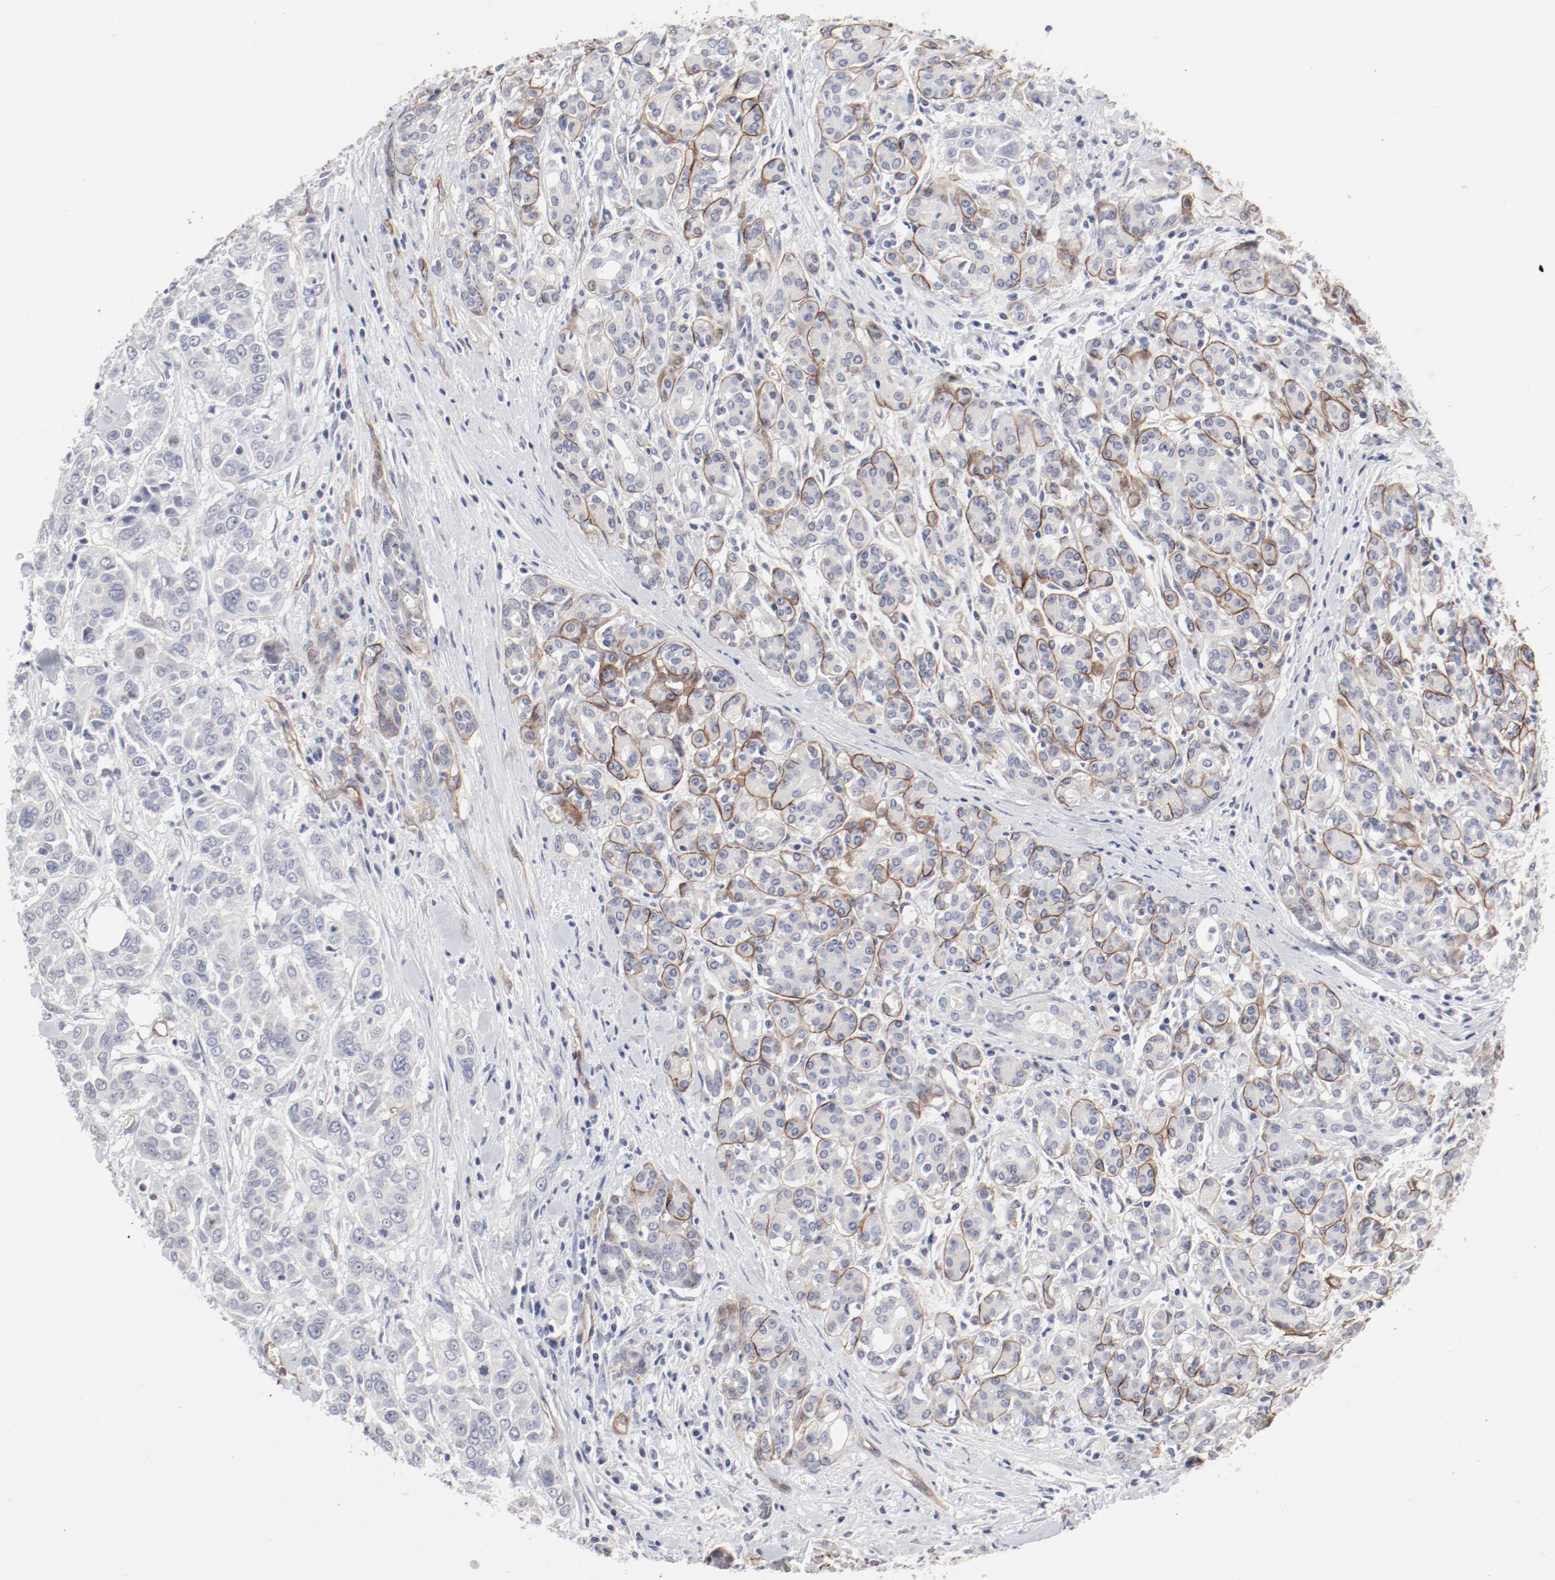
{"staining": {"intensity": "negative", "quantity": "none", "location": "none"}, "tissue": "pancreatic cancer", "cell_type": "Tumor cells", "image_type": "cancer", "snomed": [{"axis": "morphology", "description": "Adenocarcinoma, NOS"}, {"axis": "topography", "description": "Pancreas"}], "caption": "Immunohistochemistry micrograph of human pancreatic cancer (adenocarcinoma) stained for a protein (brown), which reveals no positivity in tumor cells.", "gene": "MAGED4", "patient": {"sex": "female", "age": 52}}